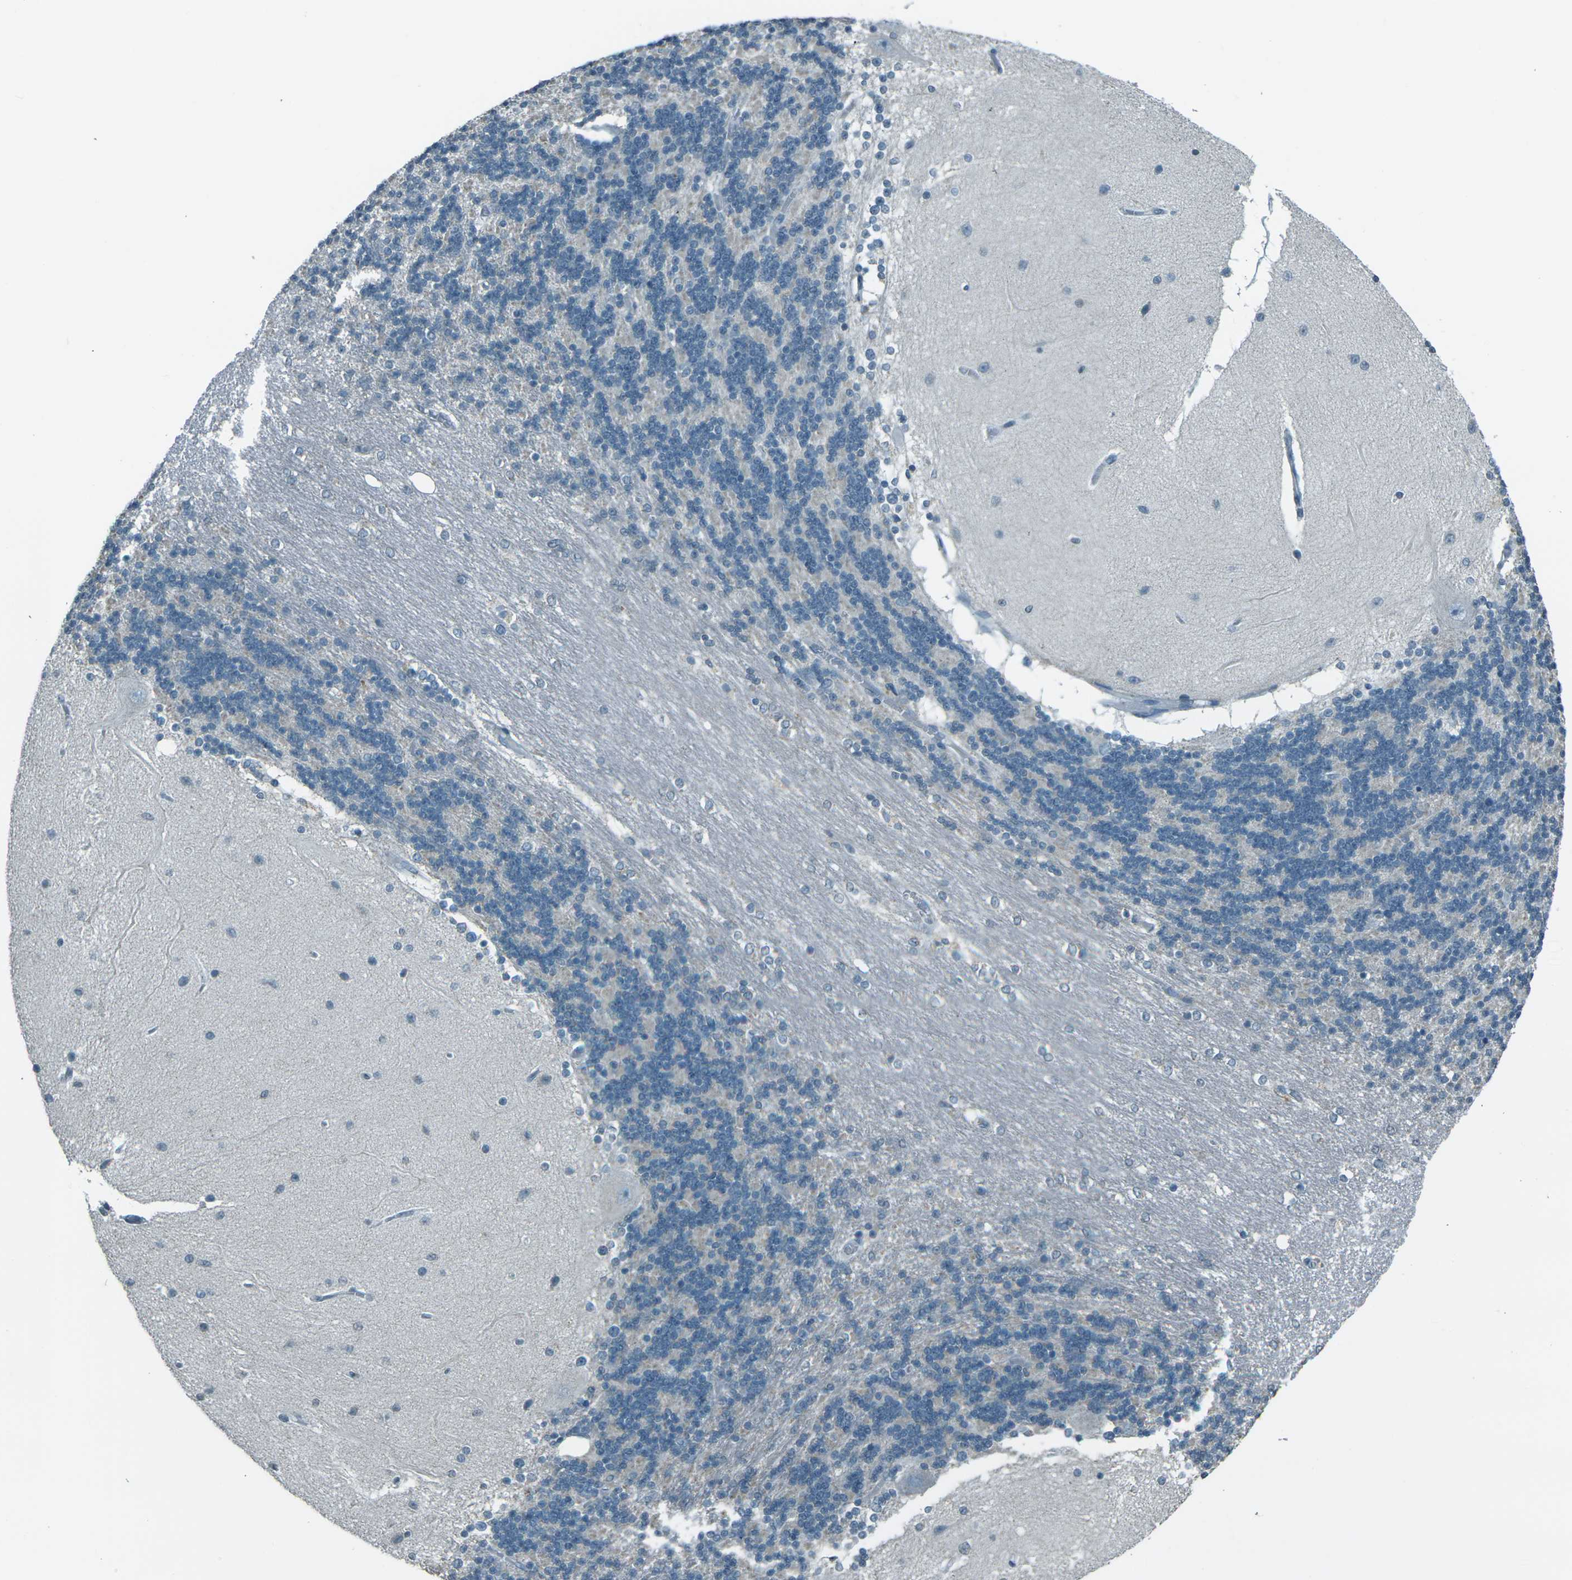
{"staining": {"intensity": "weak", "quantity": "<25%", "location": "cytoplasmic/membranous"}, "tissue": "cerebellum", "cell_type": "Cells in granular layer", "image_type": "normal", "snomed": [{"axis": "morphology", "description": "Normal tissue, NOS"}, {"axis": "topography", "description": "Cerebellum"}], "caption": "IHC image of normal cerebellum: human cerebellum stained with DAB (3,3'-diaminobenzidine) displays no significant protein staining in cells in granular layer. The staining is performed using DAB brown chromogen with nuclei counter-stained in using hematoxylin.", "gene": "H2BC1", "patient": {"sex": "female", "age": 54}}